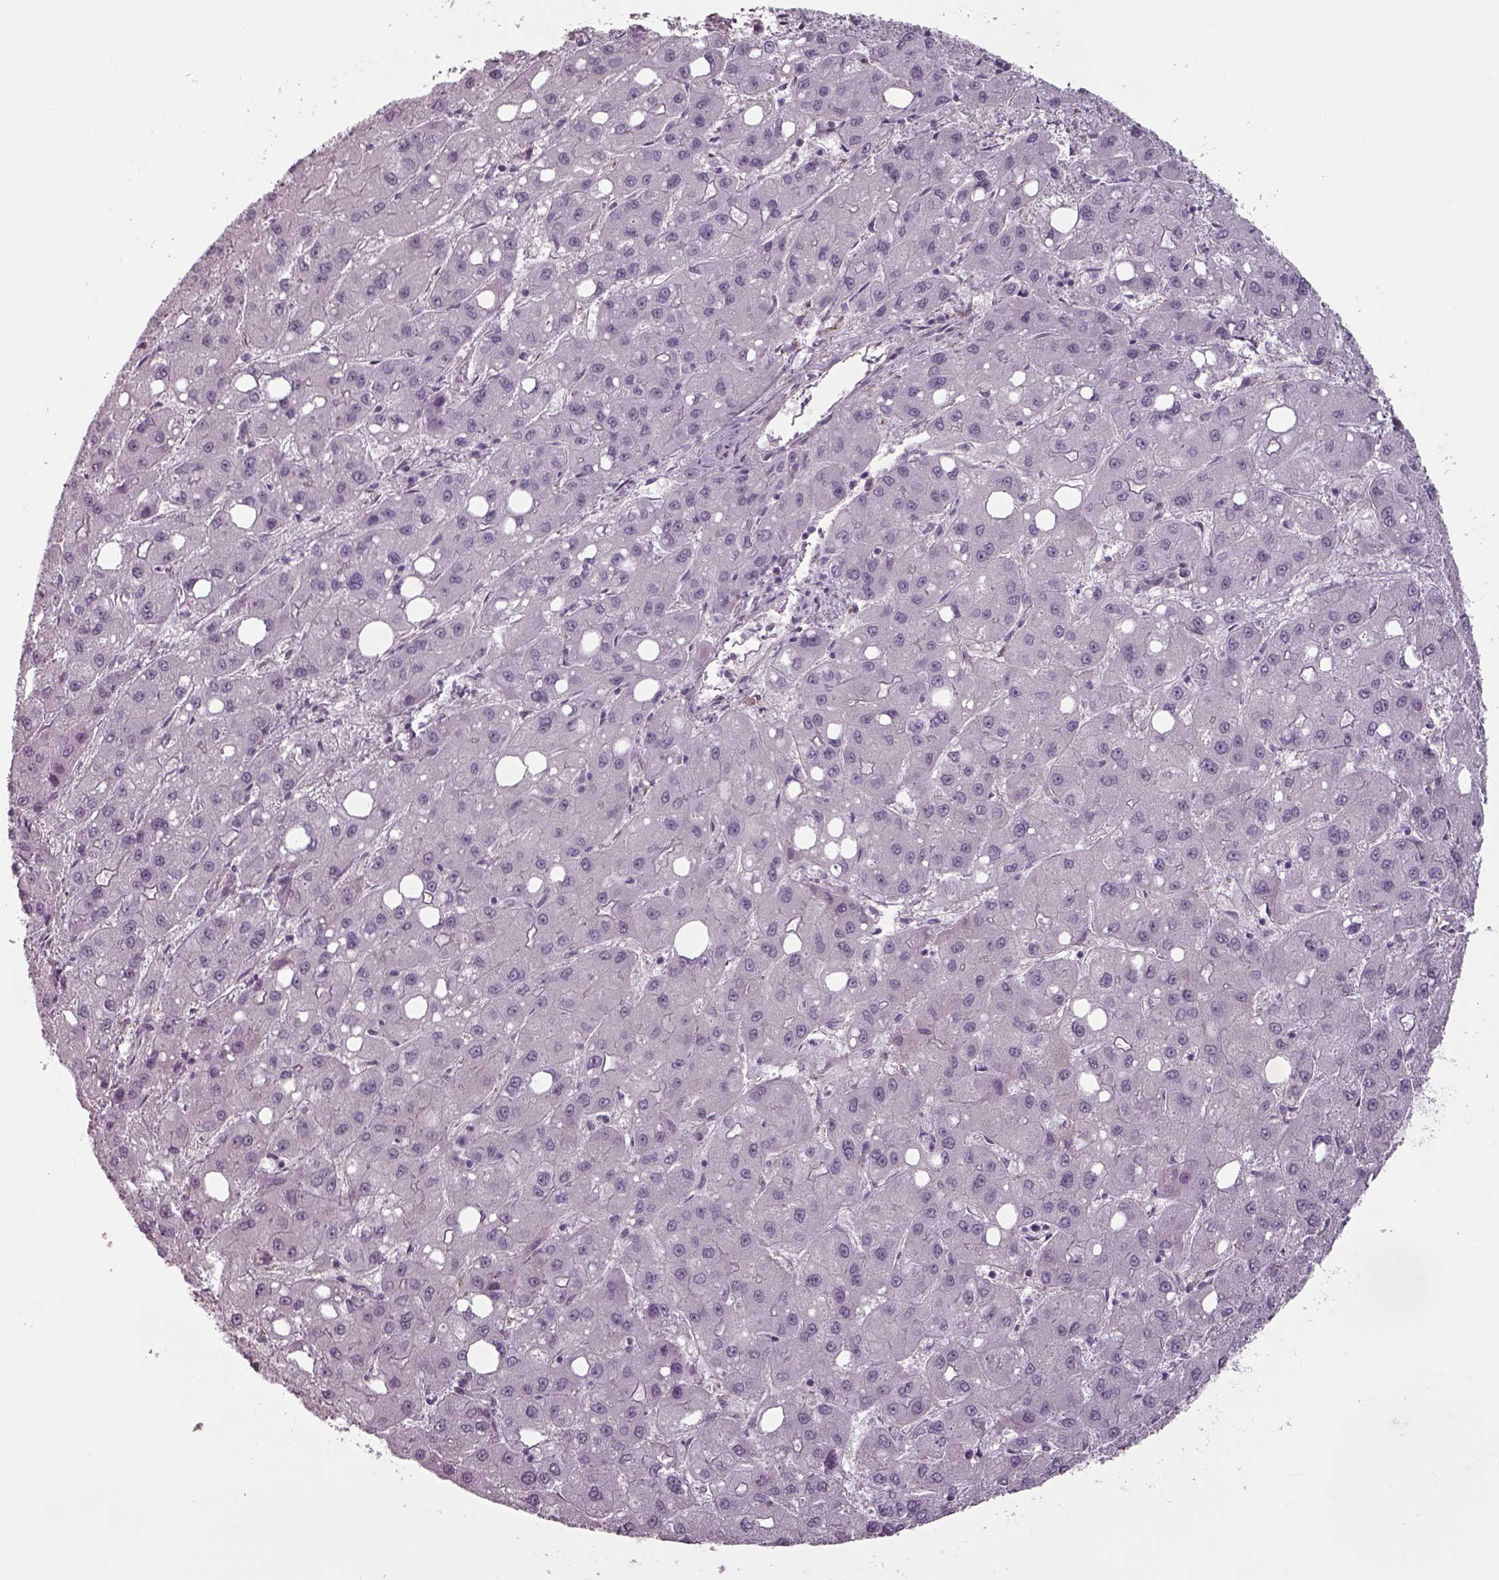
{"staining": {"intensity": "negative", "quantity": "none", "location": "none"}, "tissue": "liver cancer", "cell_type": "Tumor cells", "image_type": "cancer", "snomed": [{"axis": "morphology", "description": "Carcinoma, Hepatocellular, NOS"}, {"axis": "topography", "description": "Liver"}], "caption": "Liver cancer (hepatocellular carcinoma) was stained to show a protein in brown. There is no significant staining in tumor cells.", "gene": "SEPTIN14", "patient": {"sex": "male", "age": 73}}